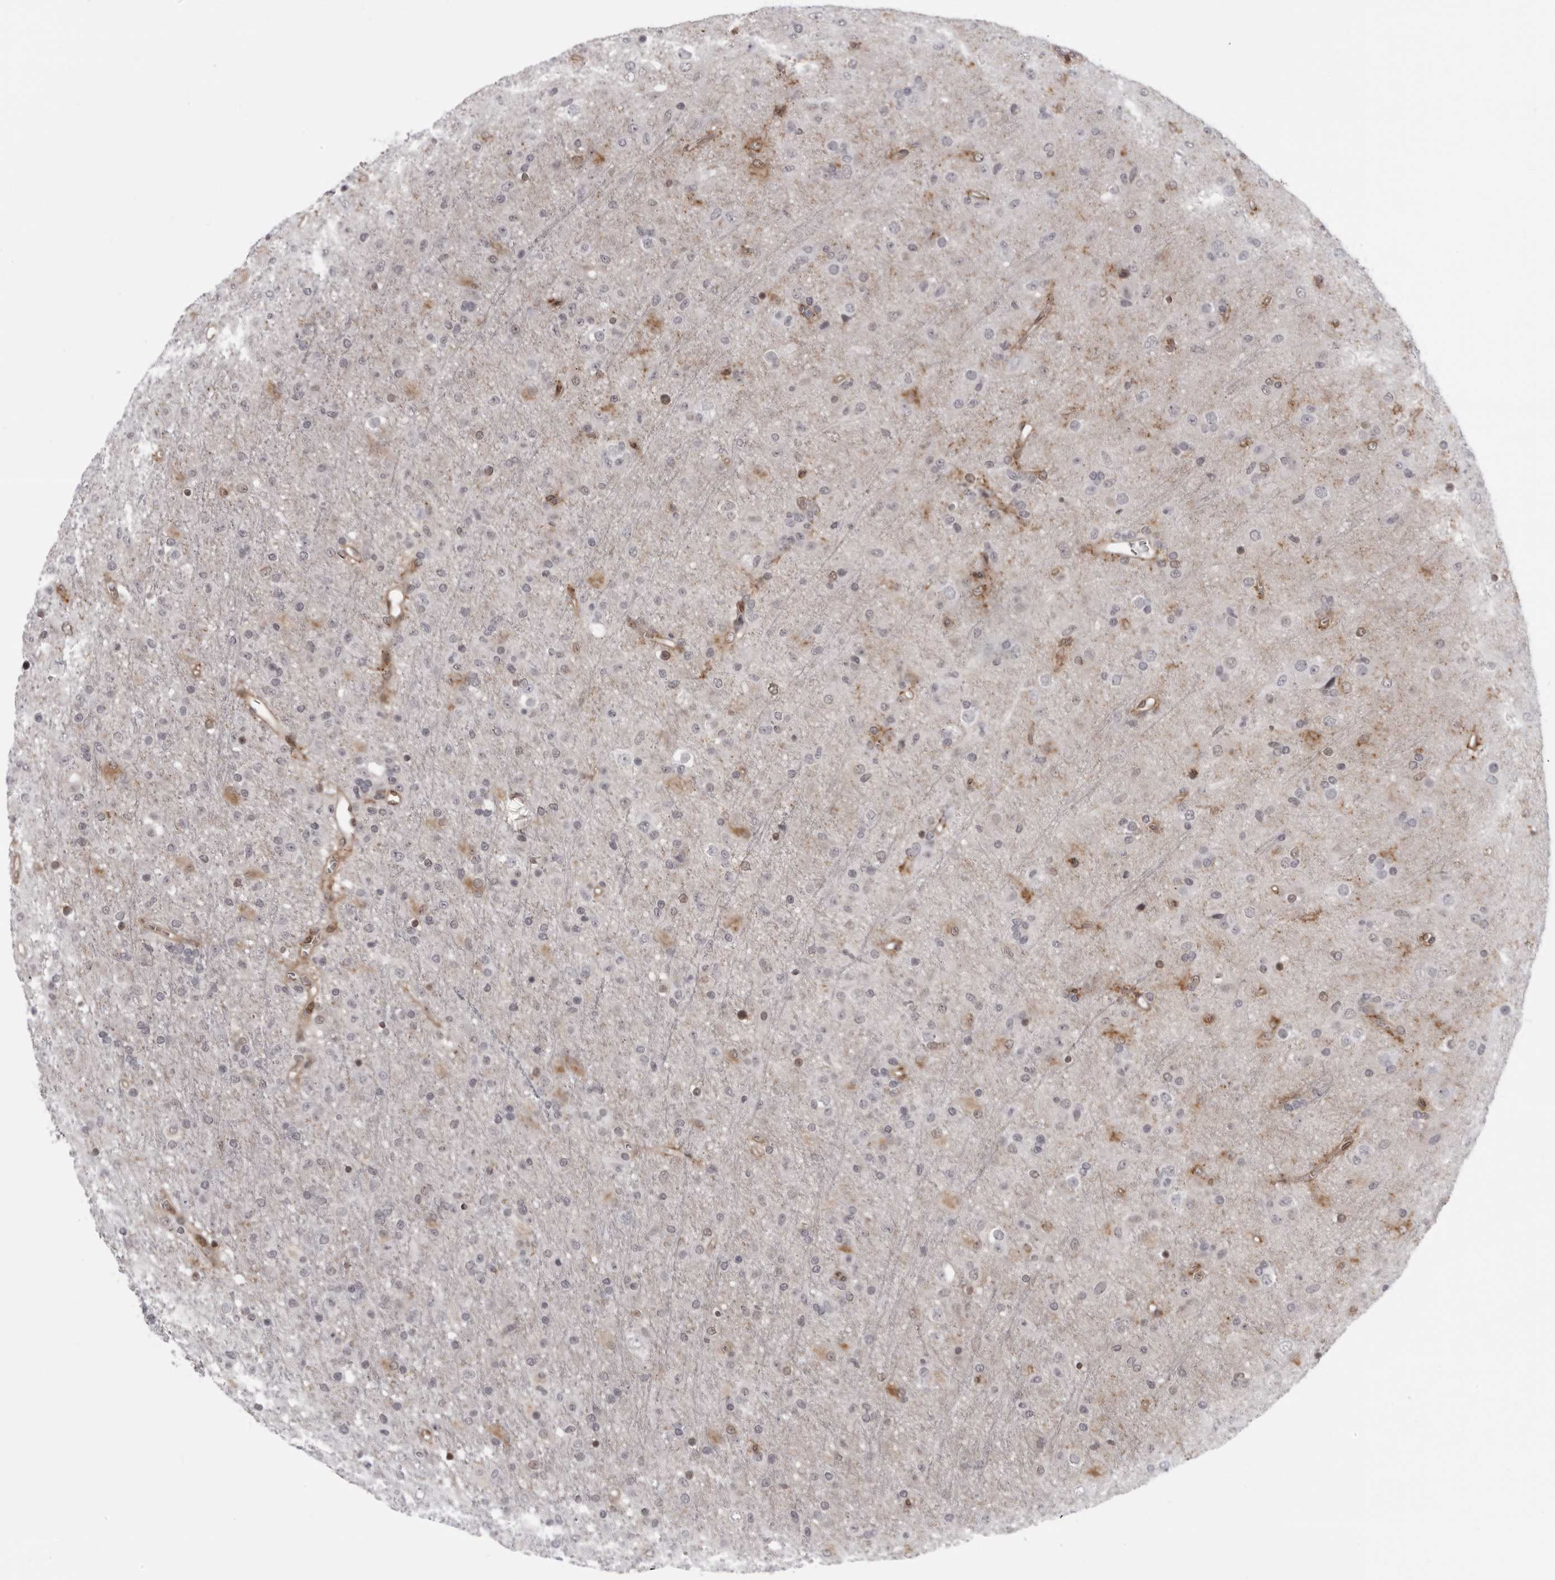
{"staining": {"intensity": "negative", "quantity": "none", "location": "none"}, "tissue": "glioma", "cell_type": "Tumor cells", "image_type": "cancer", "snomed": [{"axis": "morphology", "description": "Glioma, malignant, Low grade"}, {"axis": "topography", "description": "Brain"}], "caption": "Immunohistochemical staining of human glioma shows no significant positivity in tumor cells. (DAB (3,3'-diaminobenzidine) IHC, high magnification).", "gene": "MAPK12", "patient": {"sex": "male", "age": 65}}